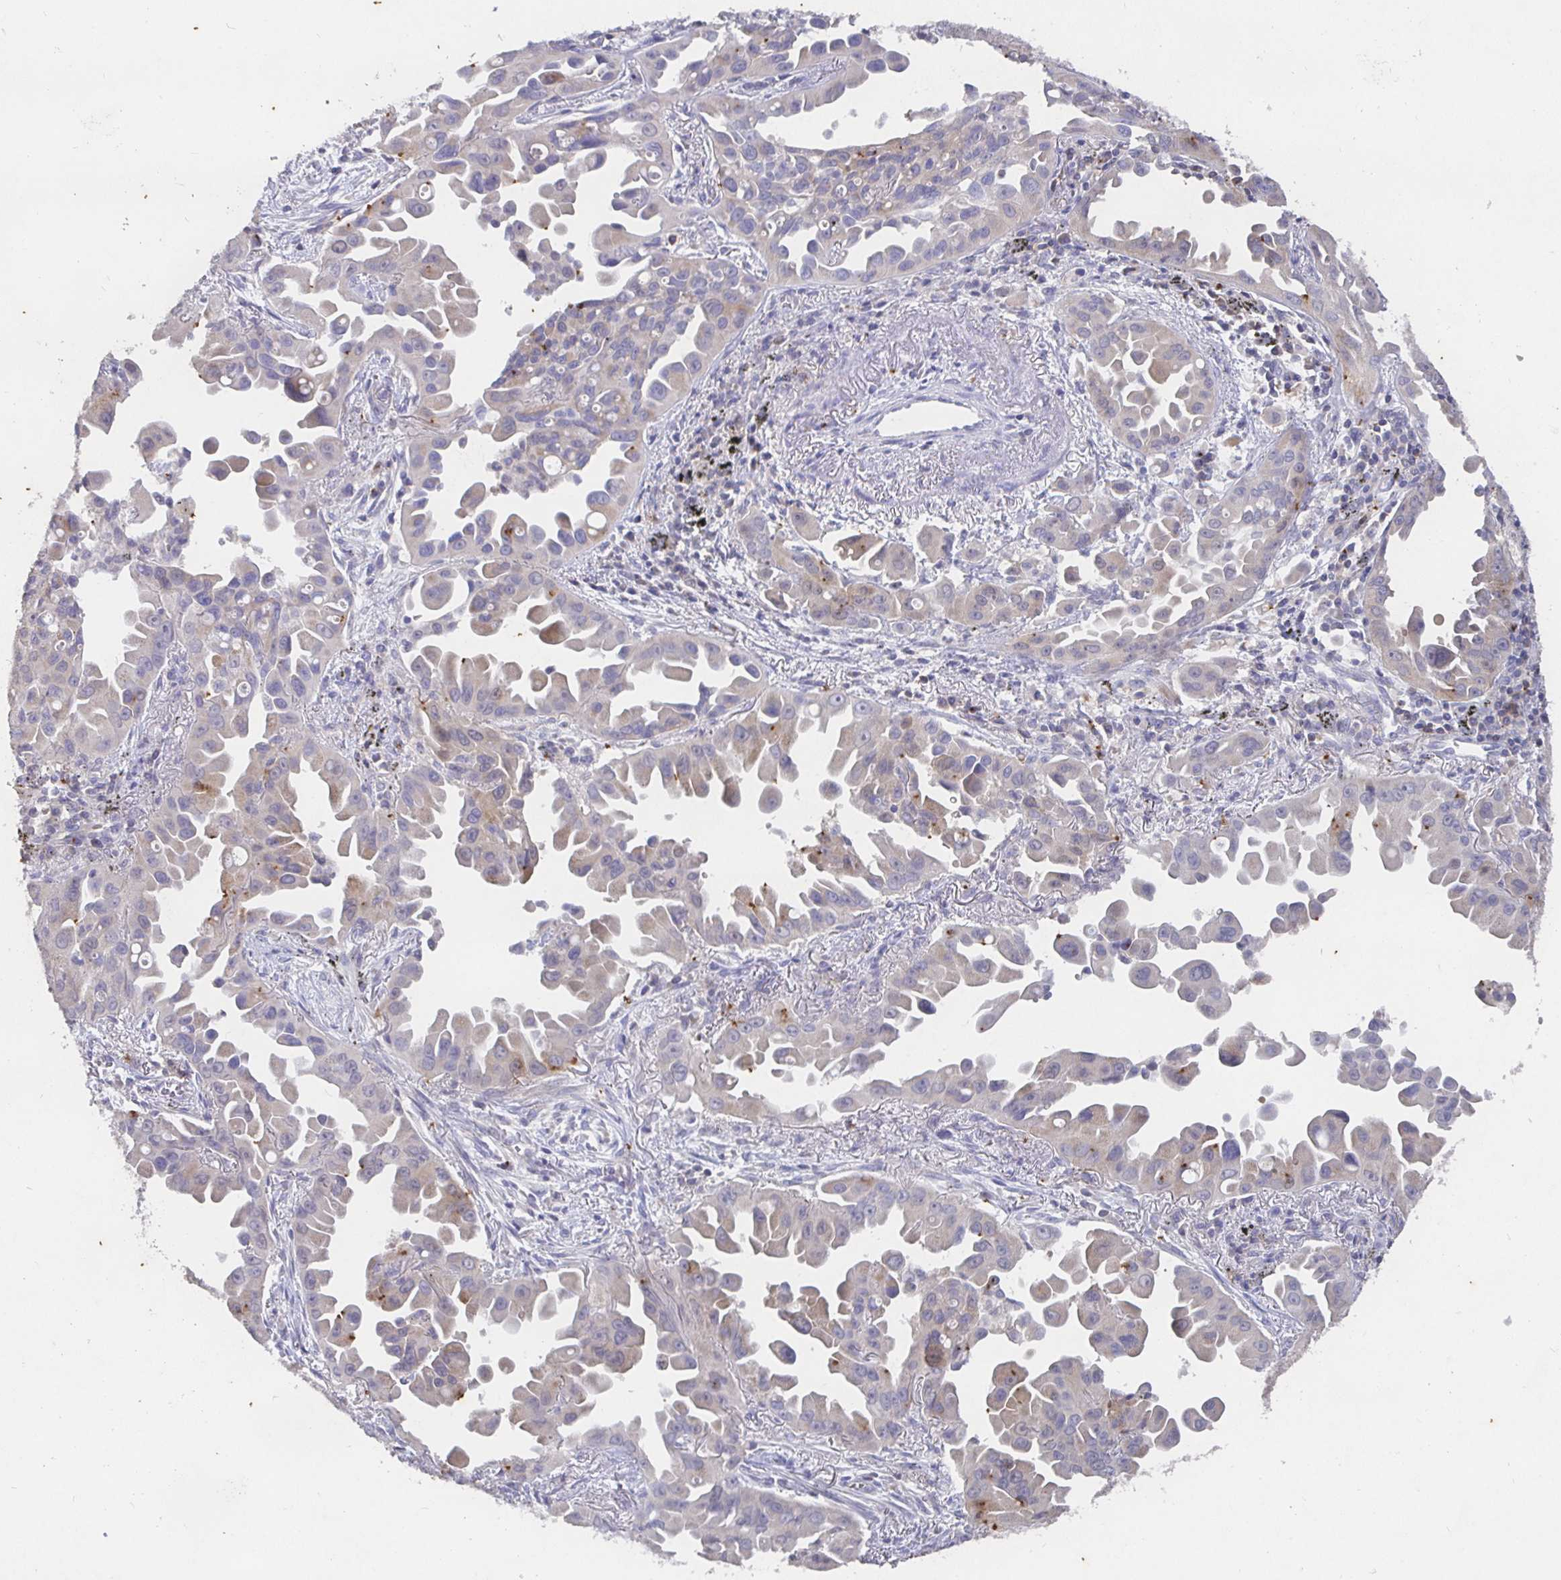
{"staining": {"intensity": "moderate", "quantity": "<25%", "location": "cytoplasmic/membranous"}, "tissue": "lung cancer", "cell_type": "Tumor cells", "image_type": "cancer", "snomed": [{"axis": "morphology", "description": "Adenocarcinoma, NOS"}, {"axis": "topography", "description": "Lung"}], "caption": "Moderate cytoplasmic/membranous staining for a protein is seen in about <25% of tumor cells of lung cancer (adenocarcinoma) using immunohistochemistry (IHC).", "gene": "SHISA4", "patient": {"sex": "male", "age": 68}}